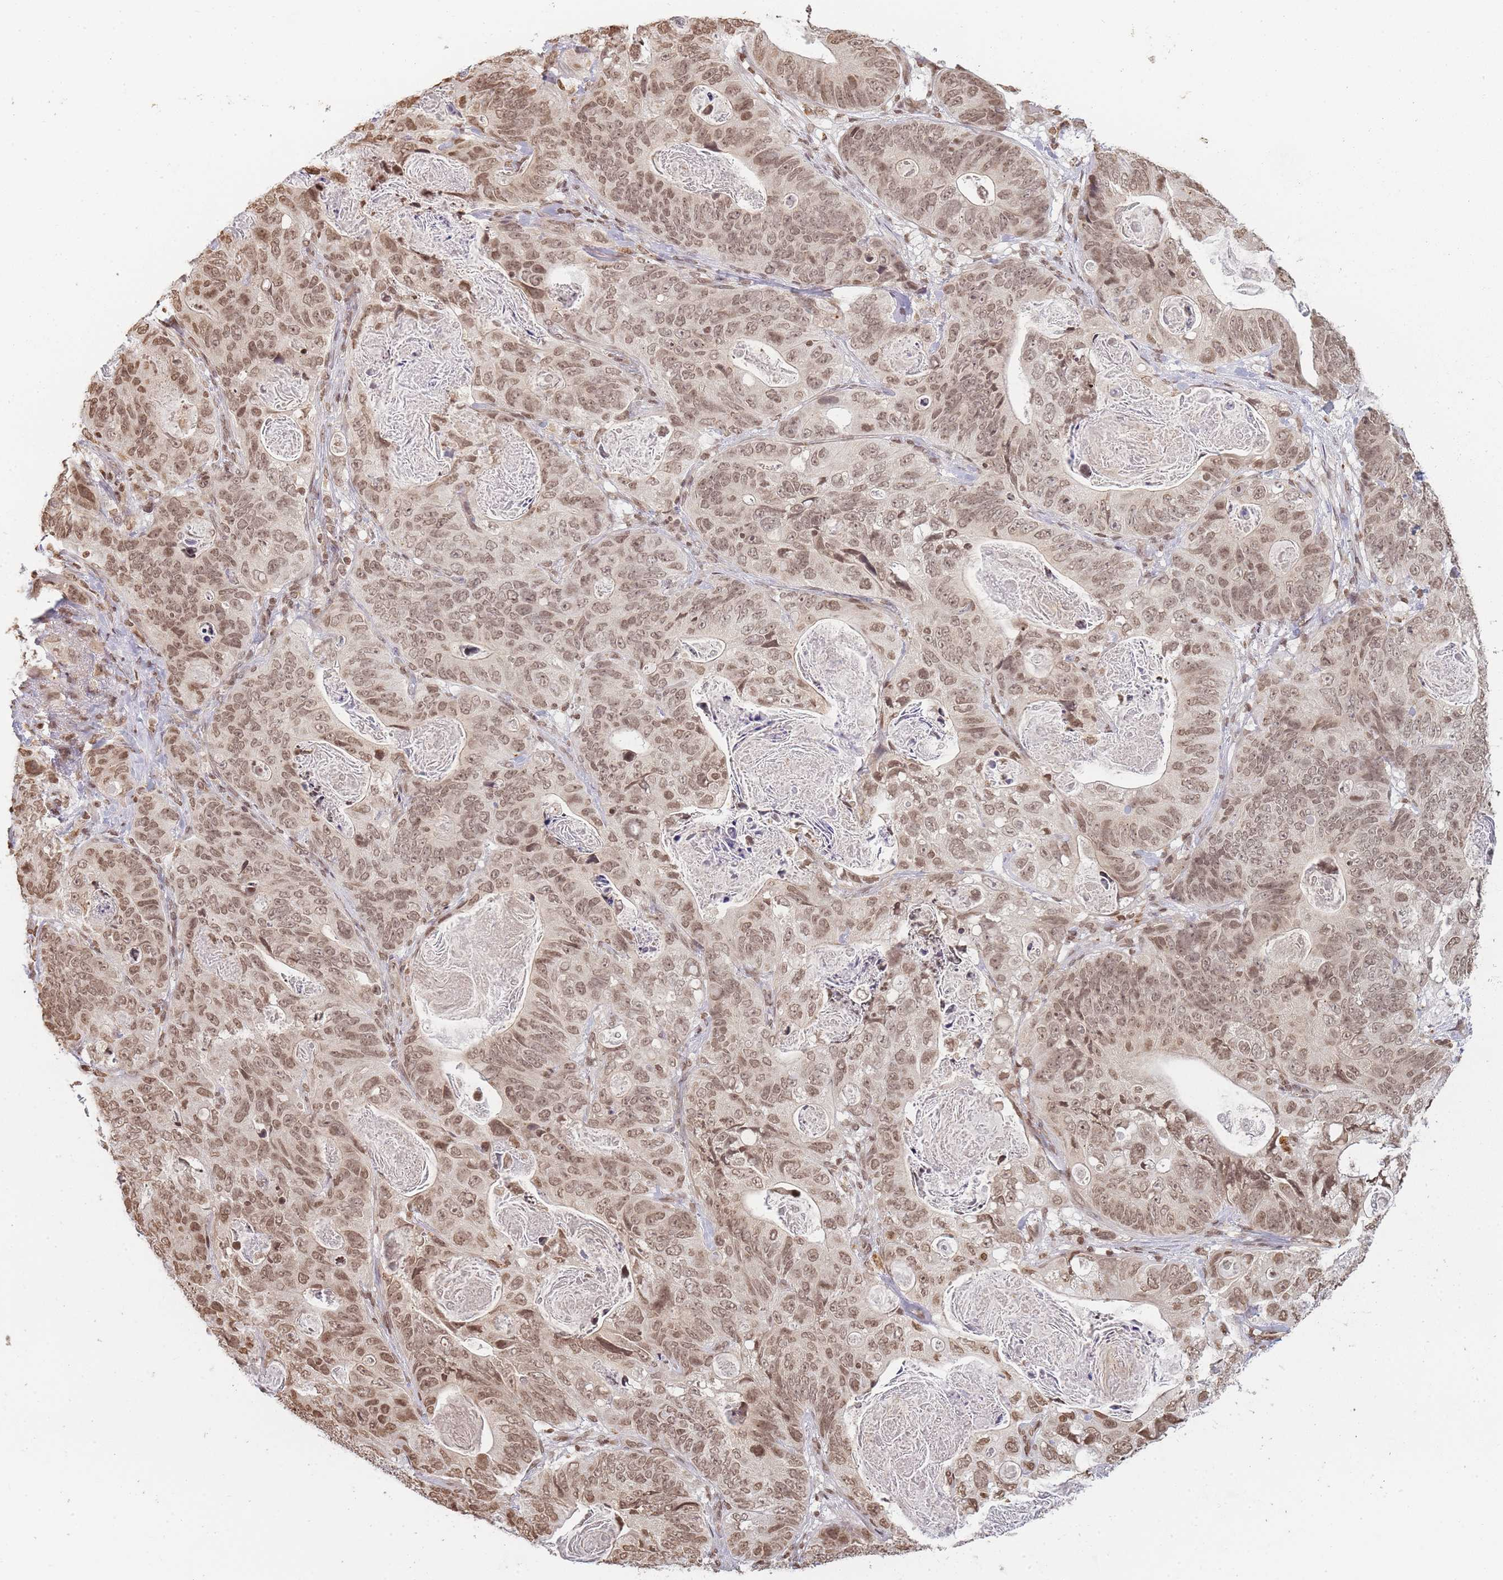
{"staining": {"intensity": "moderate", "quantity": ">75%", "location": "nuclear"}, "tissue": "stomach cancer", "cell_type": "Tumor cells", "image_type": "cancer", "snomed": [{"axis": "morphology", "description": "Normal tissue, NOS"}, {"axis": "morphology", "description": "Adenocarcinoma, NOS"}, {"axis": "topography", "description": "Stomach"}], "caption": "About >75% of tumor cells in adenocarcinoma (stomach) exhibit moderate nuclear protein expression as visualized by brown immunohistochemical staining.", "gene": "WWTR1", "patient": {"sex": "female", "age": 89}}